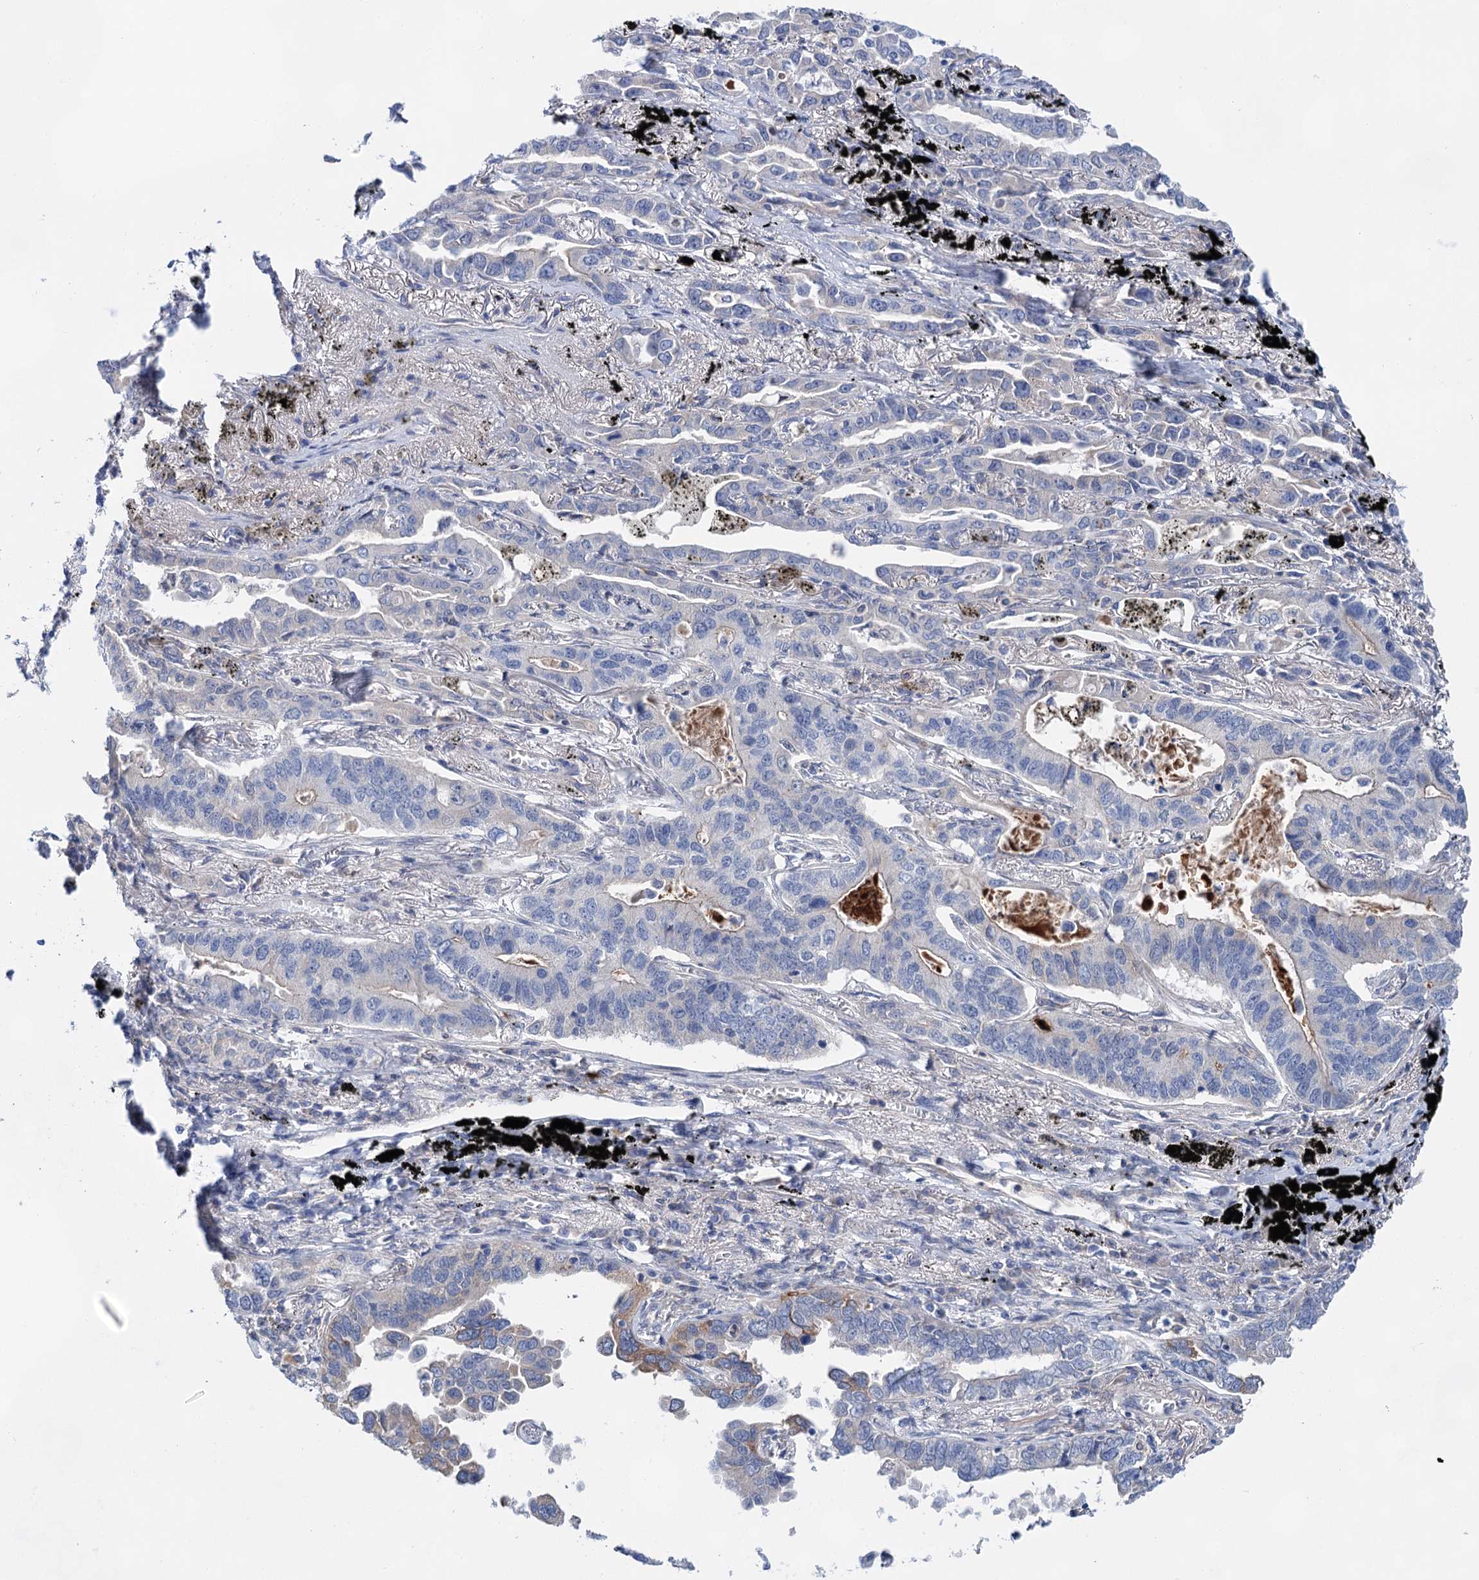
{"staining": {"intensity": "negative", "quantity": "none", "location": "none"}, "tissue": "lung cancer", "cell_type": "Tumor cells", "image_type": "cancer", "snomed": [{"axis": "morphology", "description": "Adenocarcinoma, NOS"}, {"axis": "topography", "description": "Lung"}], "caption": "The immunohistochemistry histopathology image has no significant positivity in tumor cells of lung cancer tissue.", "gene": "MORN3", "patient": {"sex": "male", "age": 67}}